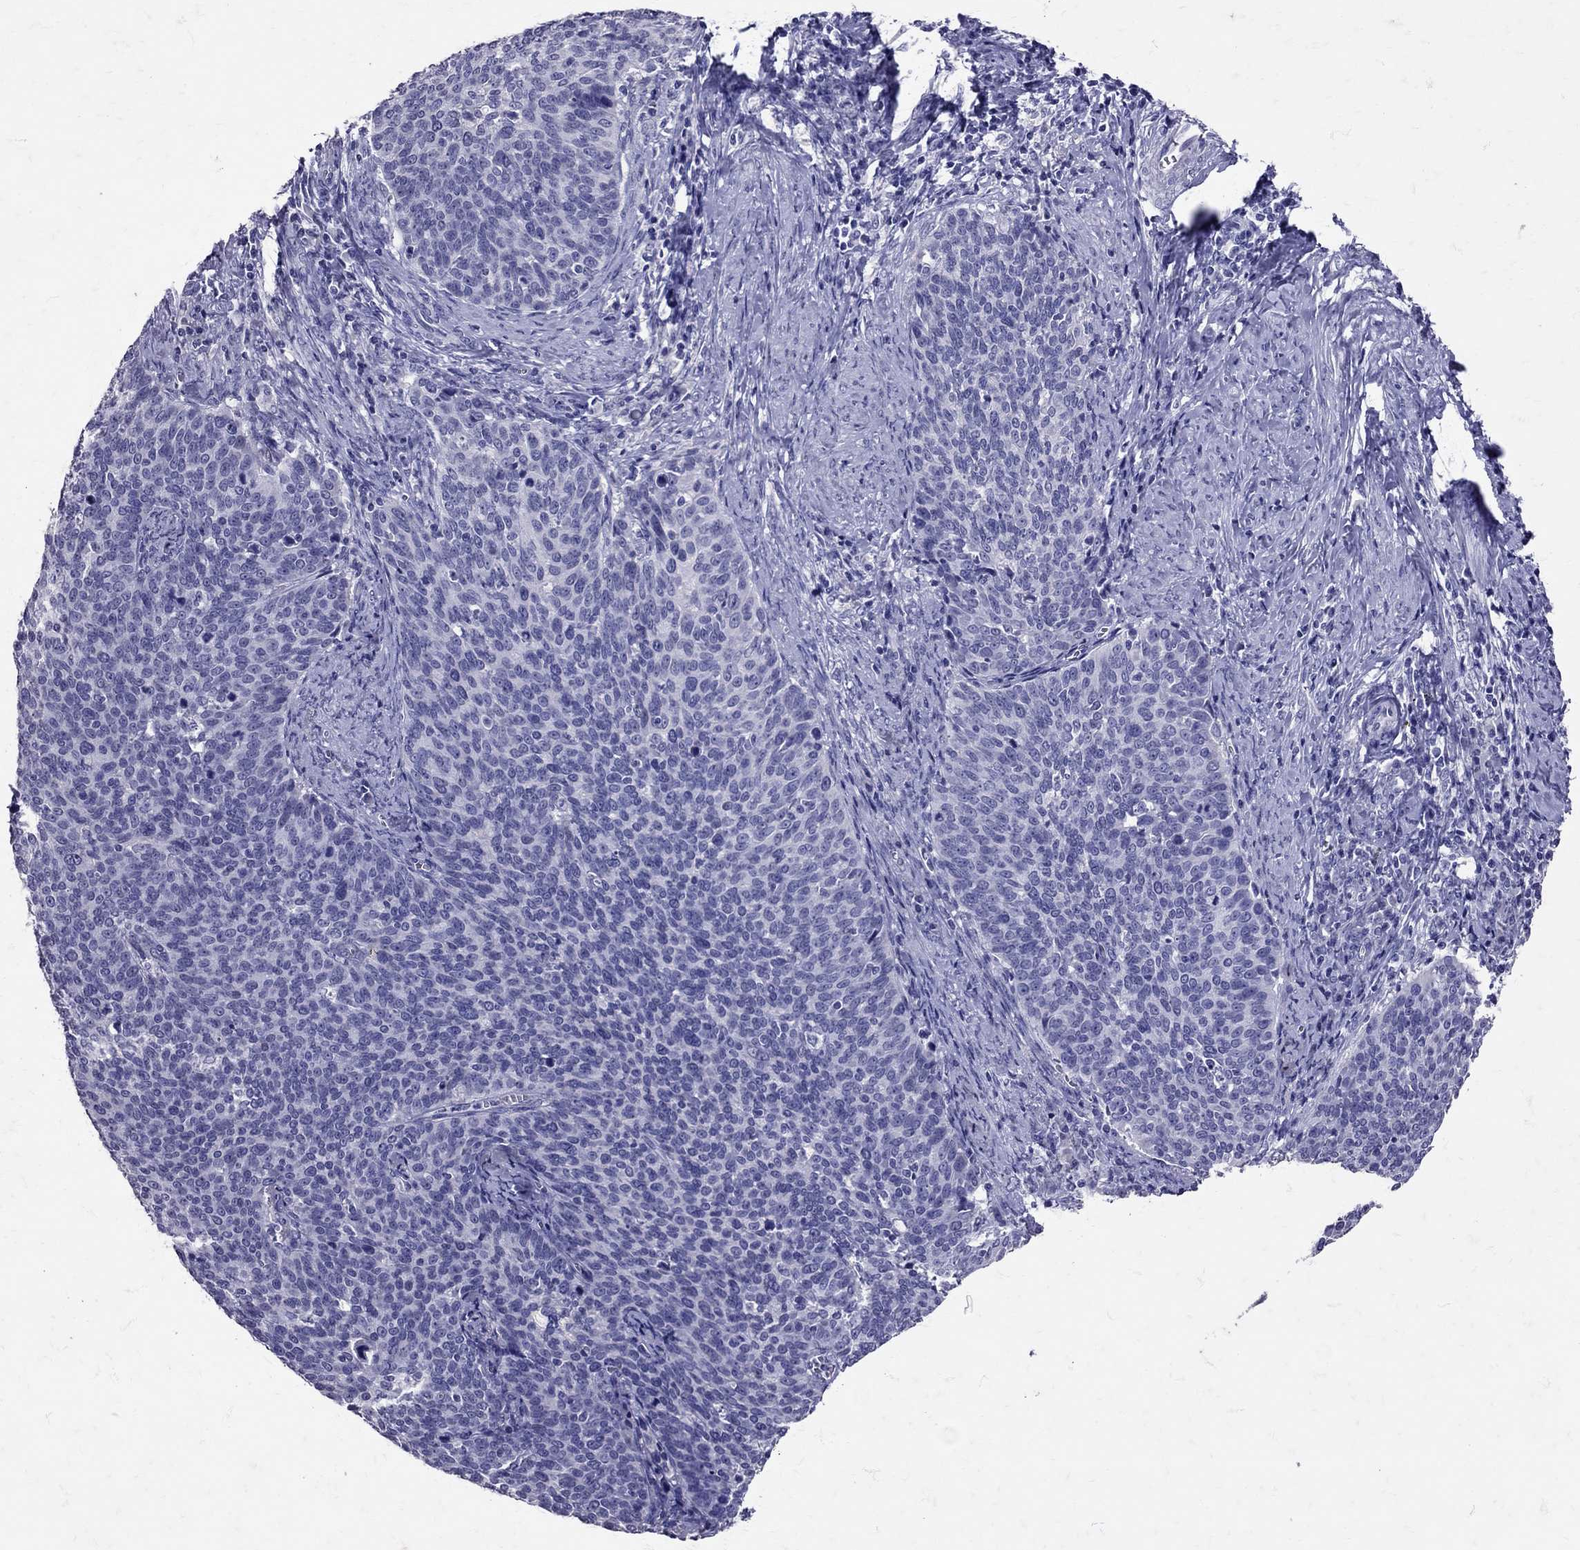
{"staining": {"intensity": "negative", "quantity": "none", "location": "none"}, "tissue": "cervical cancer", "cell_type": "Tumor cells", "image_type": "cancer", "snomed": [{"axis": "morphology", "description": "Normal tissue, NOS"}, {"axis": "morphology", "description": "Squamous cell carcinoma, NOS"}, {"axis": "topography", "description": "Cervix"}], "caption": "High magnification brightfield microscopy of cervical cancer (squamous cell carcinoma) stained with DAB (3,3'-diaminobenzidine) (brown) and counterstained with hematoxylin (blue): tumor cells show no significant positivity.", "gene": "SST", "patient": {"sex": "female", "age": 39}}